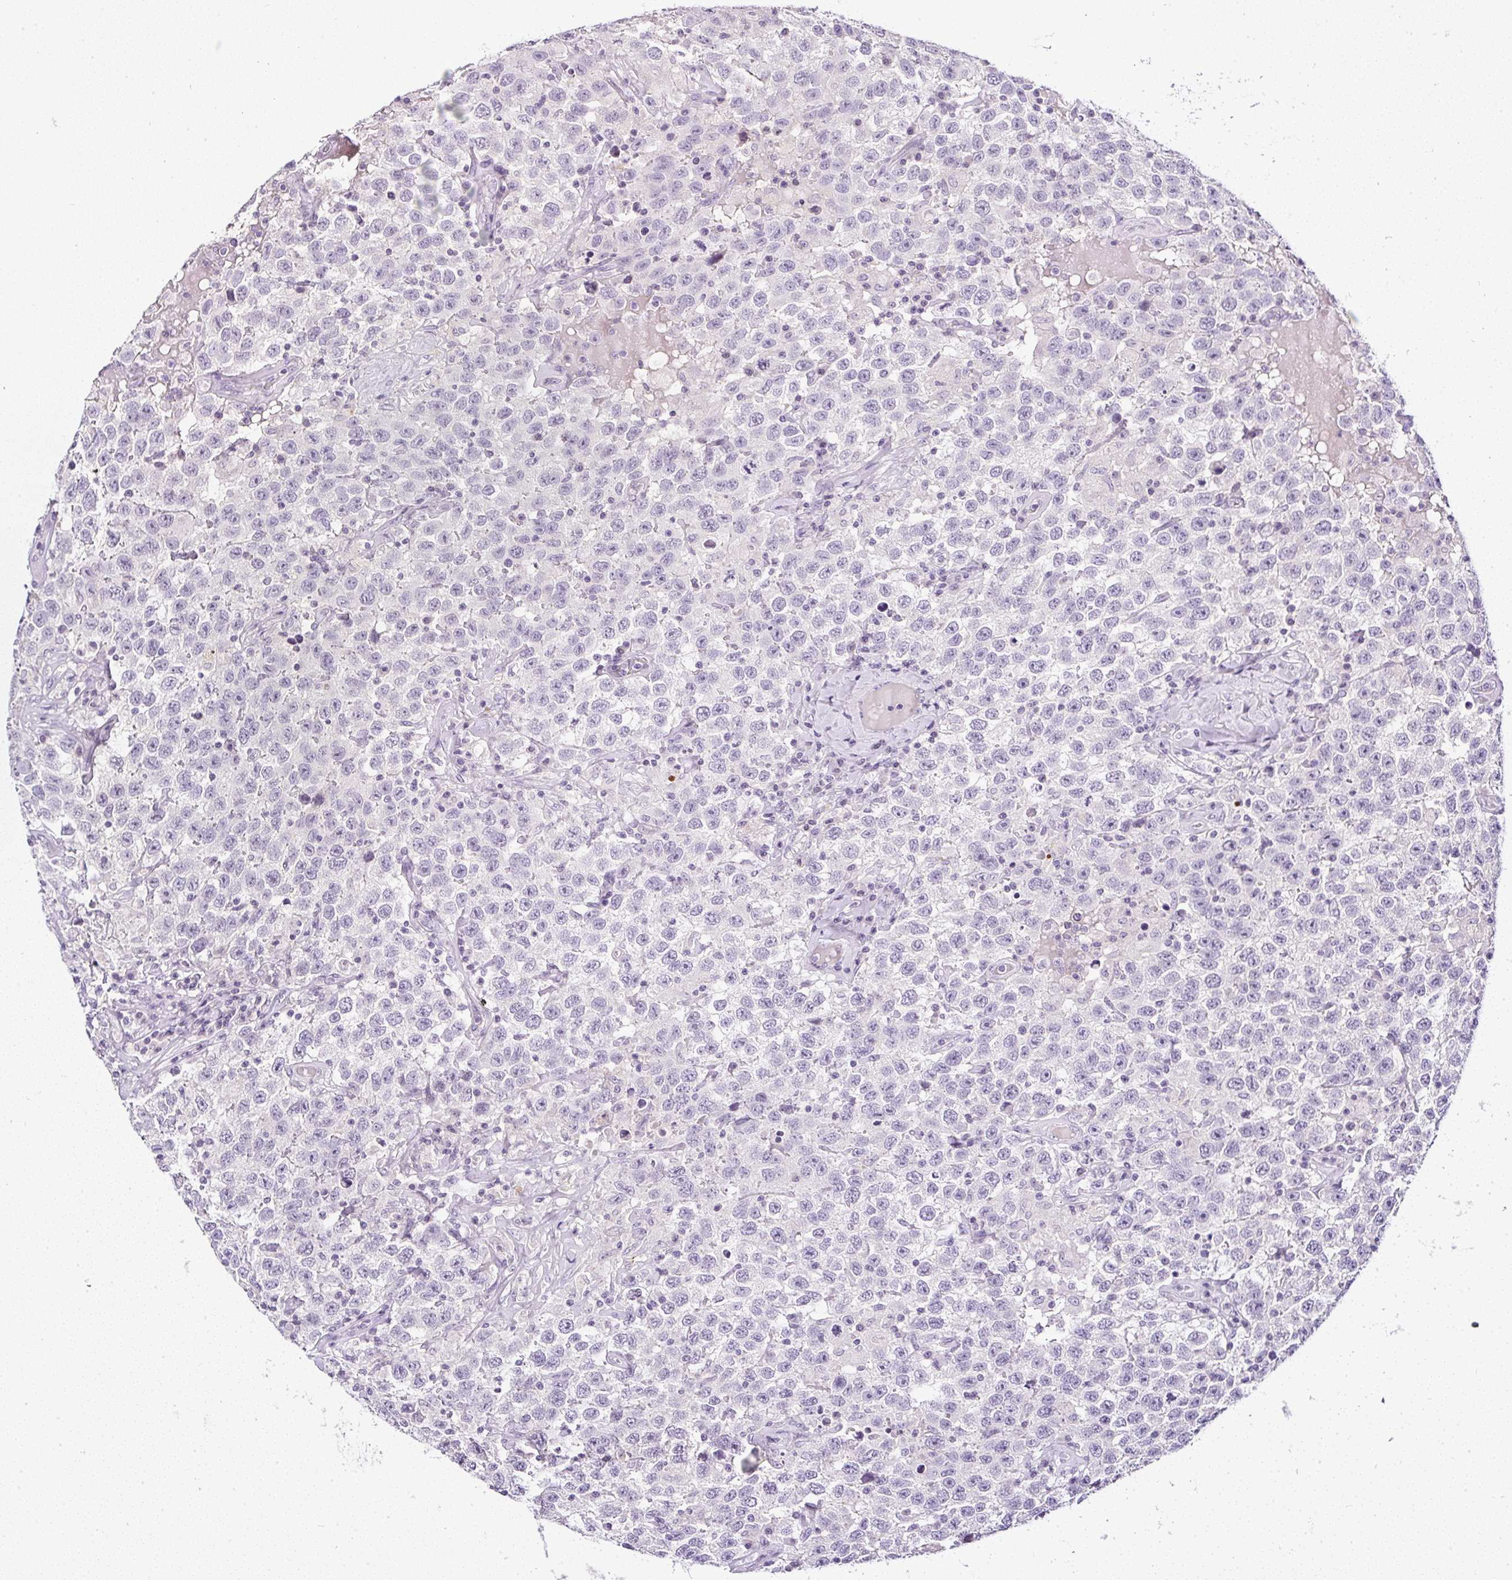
{"staining": {"intensity": "negative", "quantity": "none", "location": "none"}, "tissue": "testis cancer", "cell_type": "Tumor cells", "image_type": "cancer", "snomed": [{"axis": "morphology", "description": "Seminoma, NOS"}, {"axis": "topography", "description": "Testis"}], "caption": "A histopathology image of testis cancer (seminoma) stained for a protein reveals no brown staining in tumor cells.", "gene": "SERPINB3", "patient": {"sex": "male", "age": 41}}